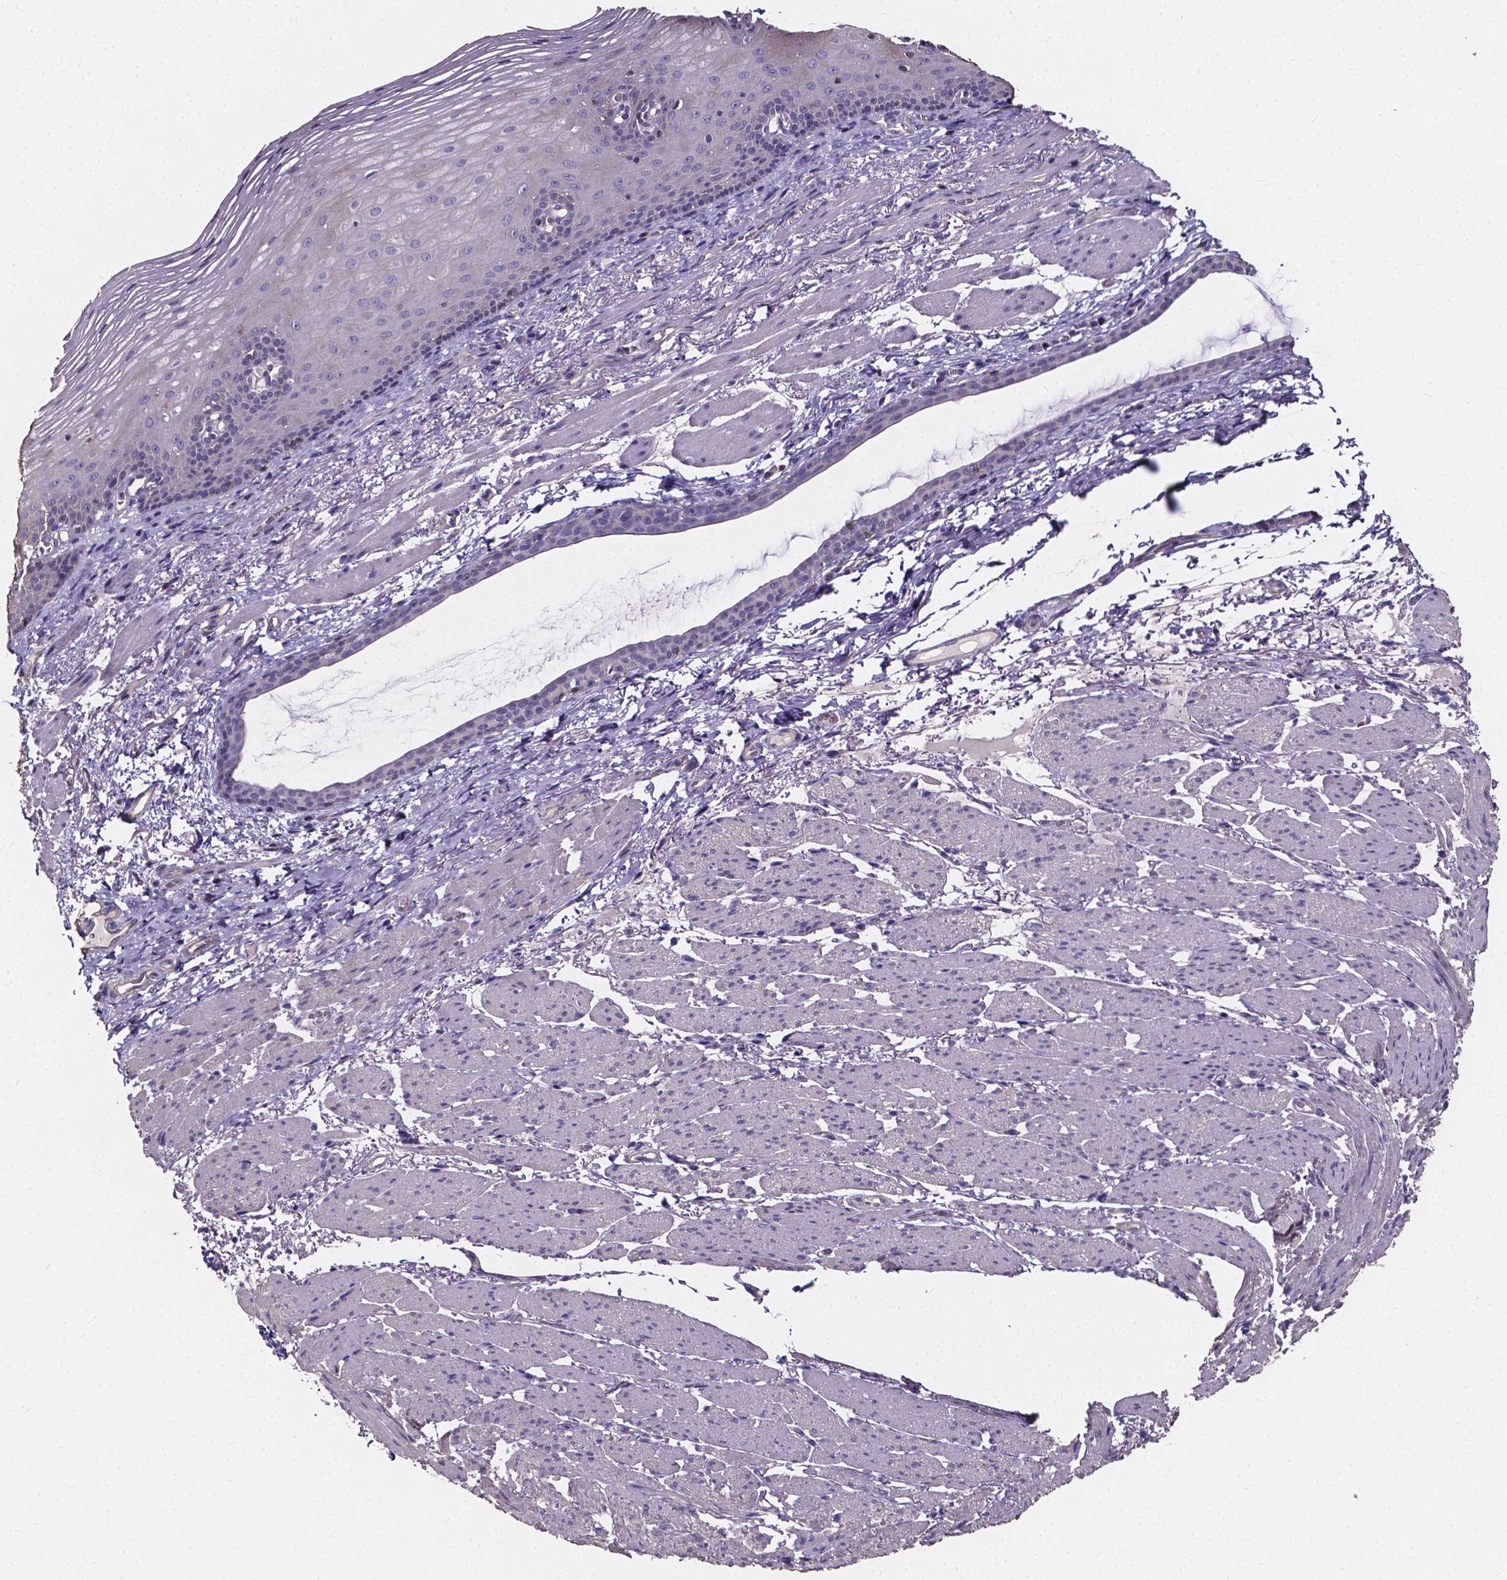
{"staining": {"intensity": "negative", "quantity": "none", "location": "none"}, "tissue": "esophagus", "cell_type": "Squamous epithelial cells", "image_type": "normal", "snomed": [{"axis": "morphology", "description": "Normal tissue, NOS"}, {"axis": "topography", "description": "Esophagus"}], "caption": "The photomicrograph shows no significant staining in squamous epithelial cells of esophagus.", "gene": "THEMIS", "patient": {"sex": "male", "age": 76}}